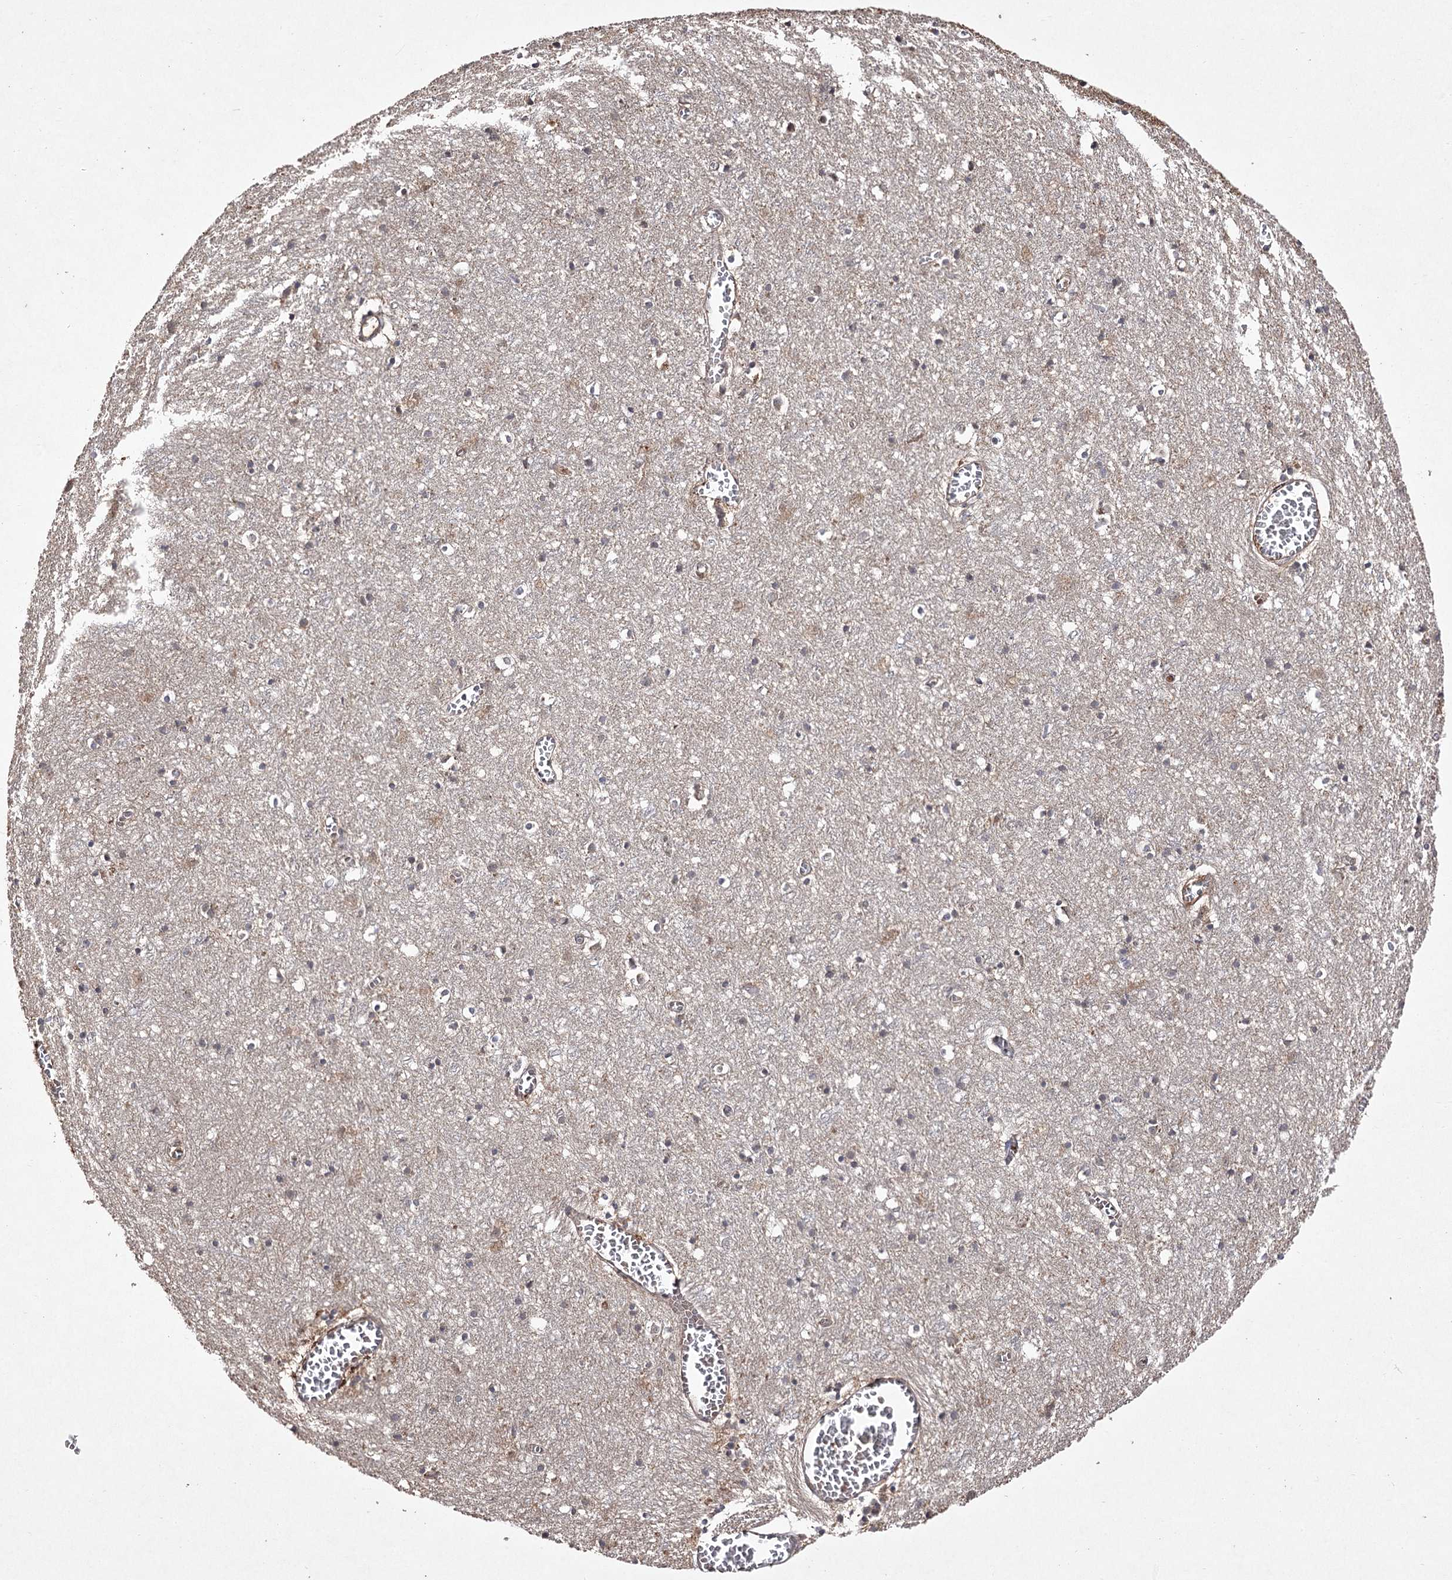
{"staining": {"intensity": "moderate", "quantity": ">75%", "location": "cytoplasmic/membranous"}, "tissue": "cerebral cortex", "cell_type": "Endothelial cells", "image_type": "normal", "snomed": [{"axis": "morphology", "description": "Normal tissue, NOS"}, {"axis": "topography", "description": "Cerebral cortex"}], "caption": "High-magnification brightfield microscopy of unremarkable cerebral cortex stained with DAB (brown) and counterstained with hematoxylin (blue). endothelial cells exhibit moderate cytoplasmic/membranous positivity is appreciated in about>75% of cells.", "gene": "FANCL", "patient": {"sex": "female", "age": 64}}